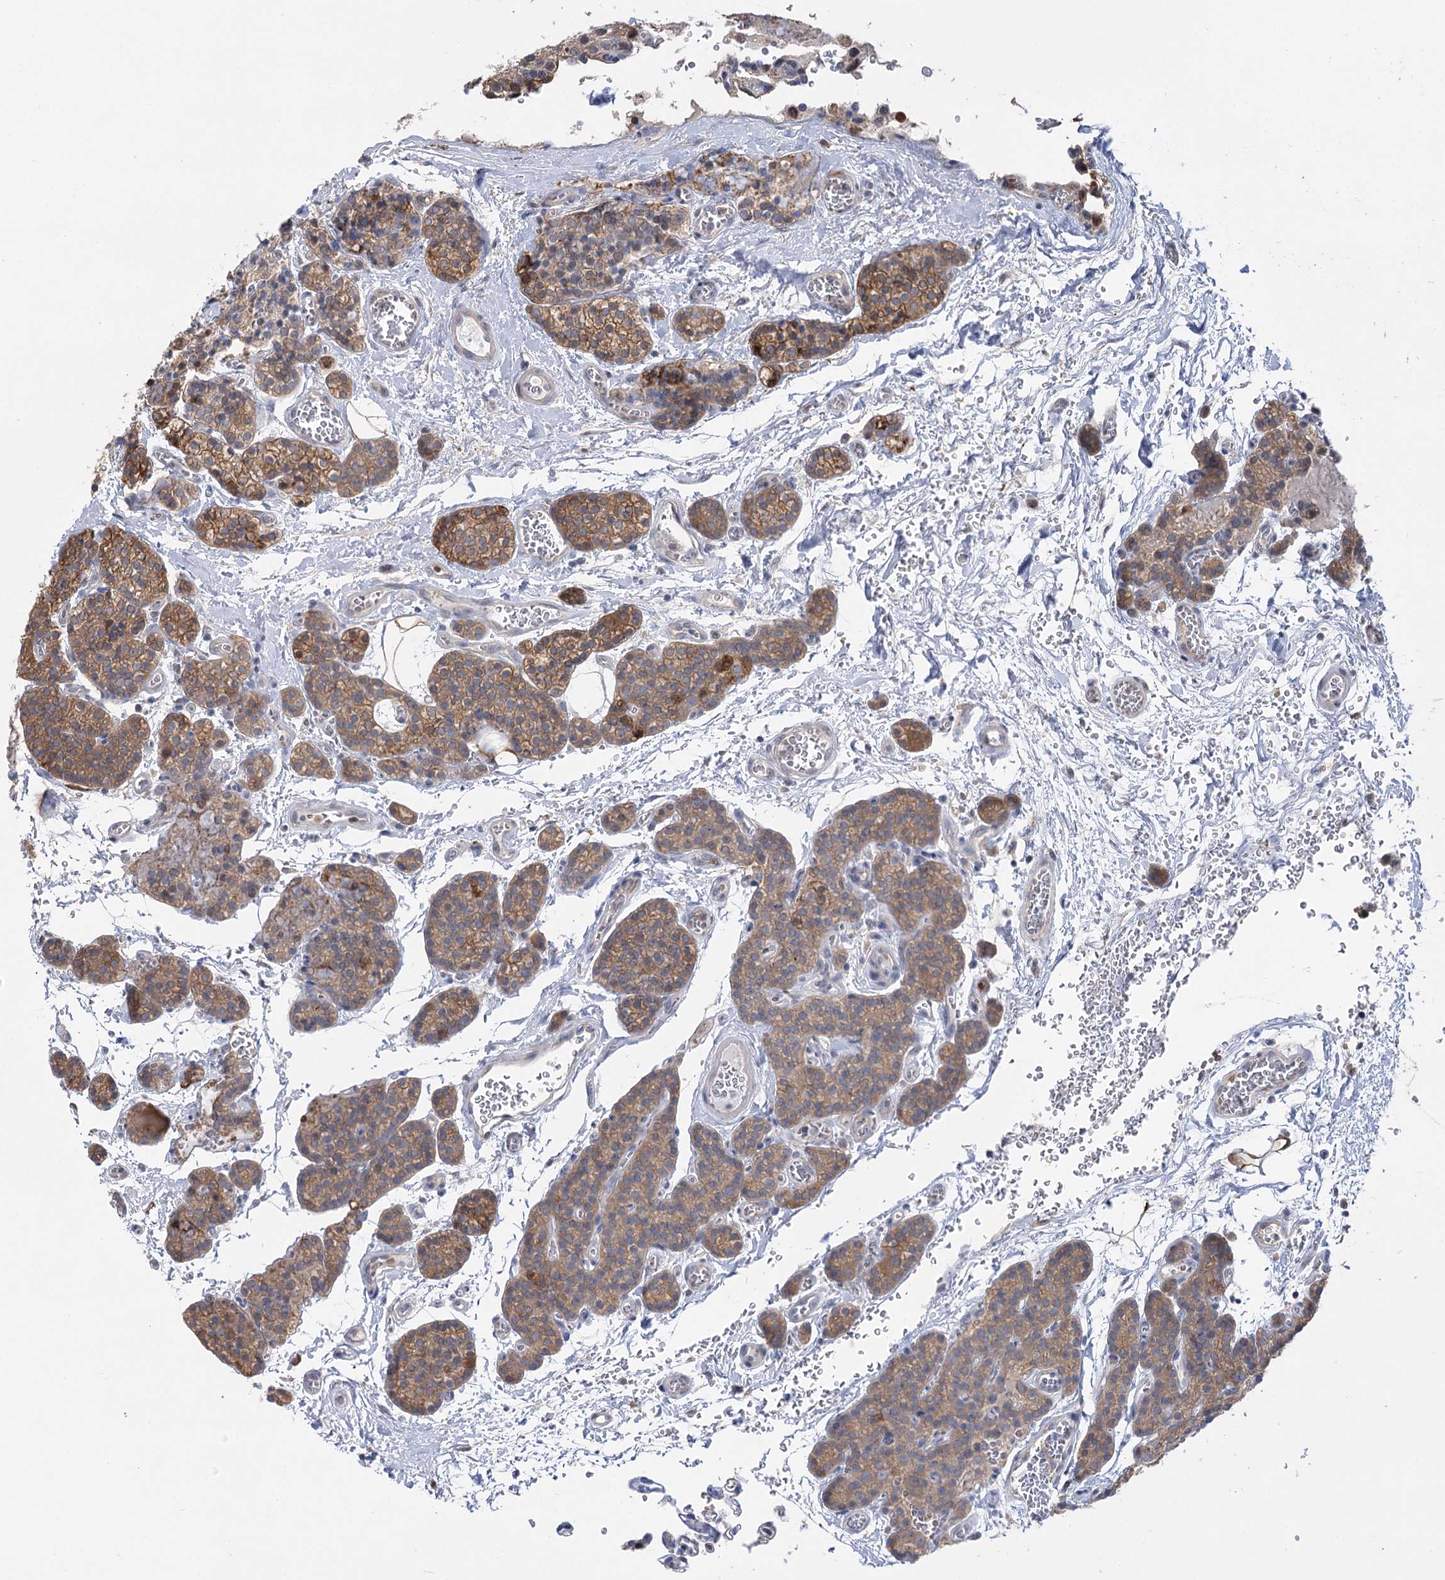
{"staining": {"intensity": "moderate", "quantity": ">75%", "location": "cytoplasmic/membranous"}, "tissue": "parathyroid gland", "cell_type": "Glandular cells", "image_type": "normal", "snomed": [{"axis": "morphology", "description": "Normal tissue, NOS"}, {"axis": "topography", "description": "Parathyroid gland"}], "caption": "This is an image of immunohistochemistry (IHC) staining of benign parathyroid gland, which shows moderate expression in the cytoplasmic/membranous of glandular cells.", "gene": "UGP2", "patient": {"sex": "female", "age": 64}}